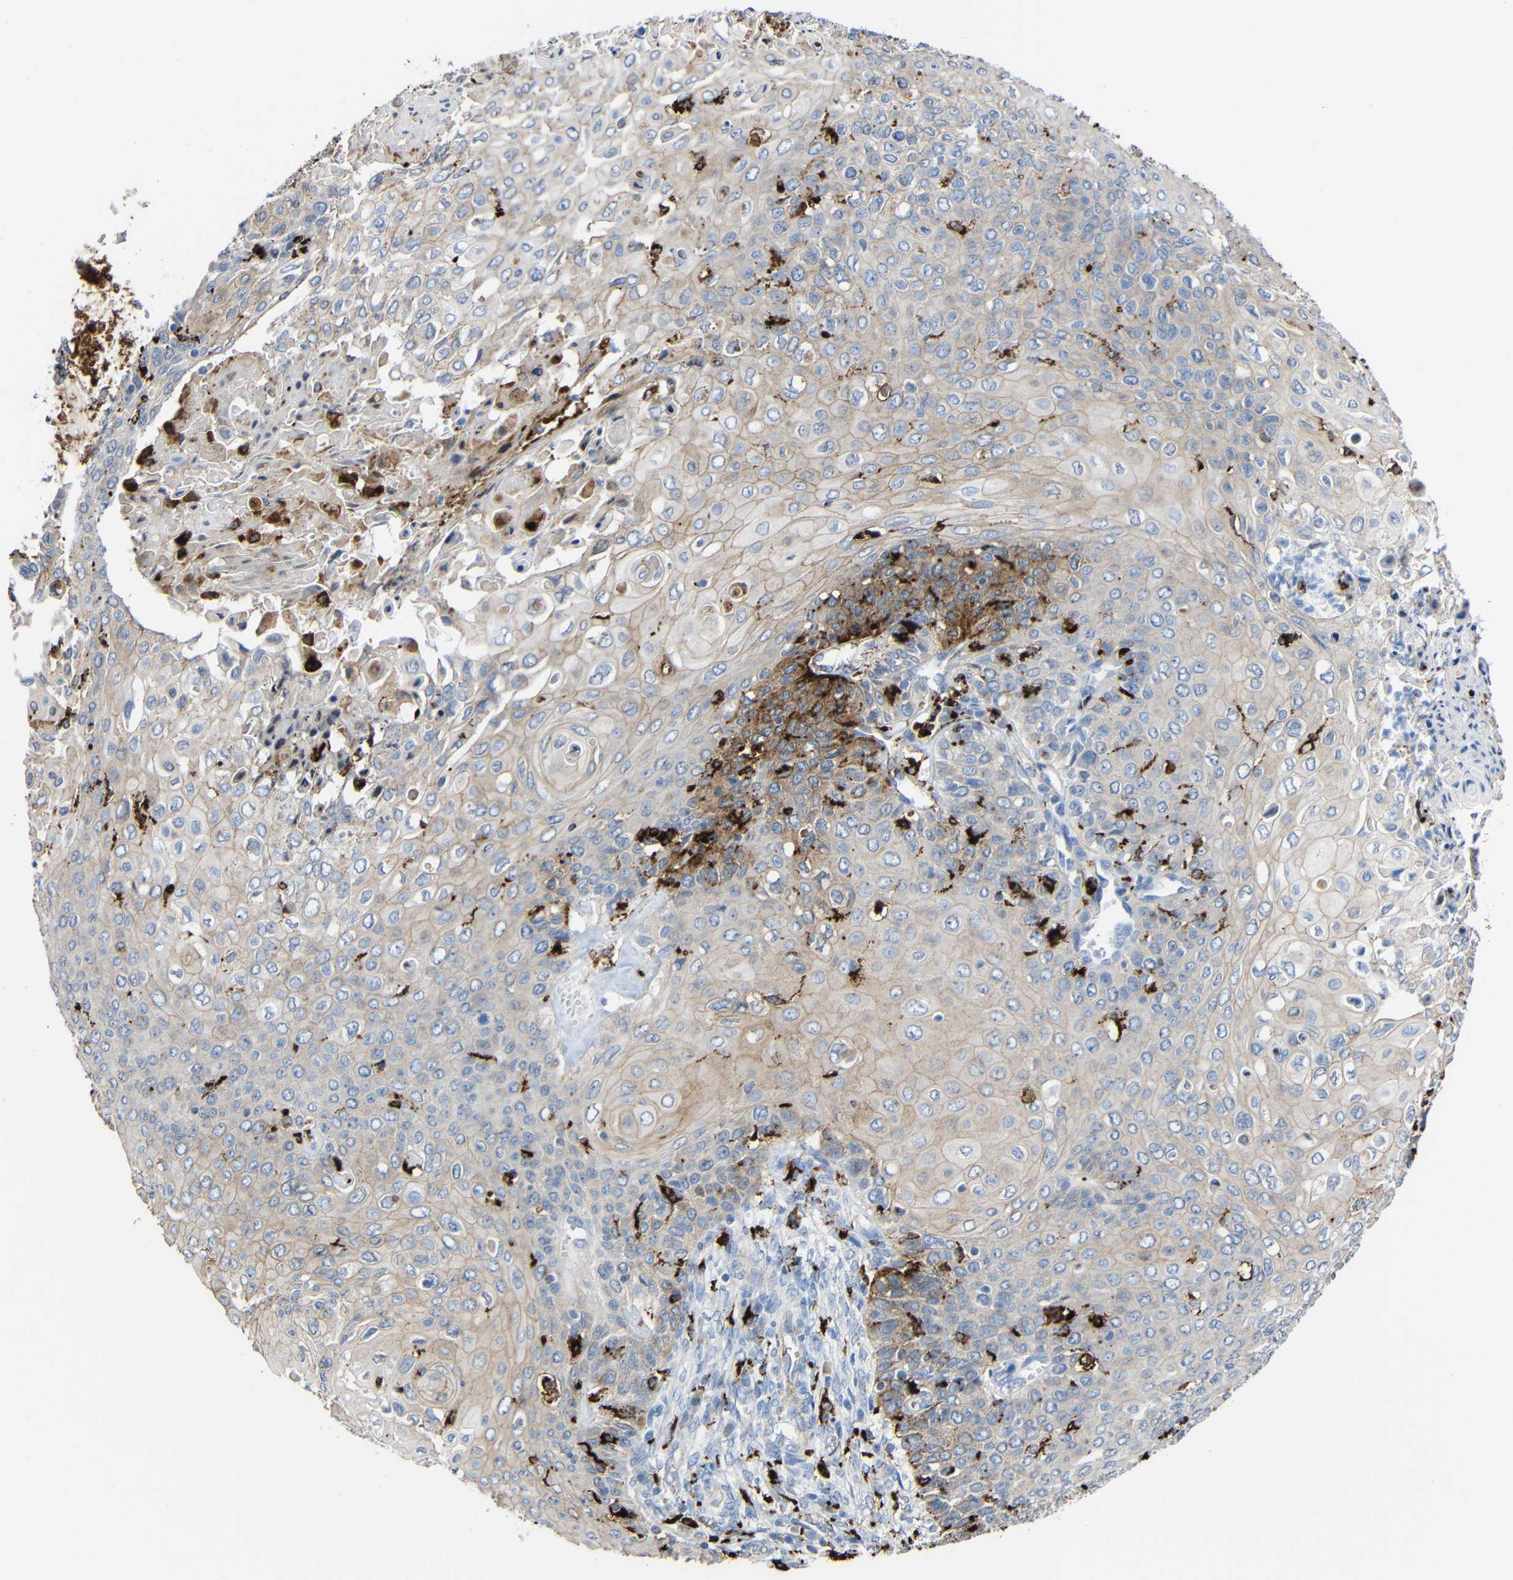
{"staining": {"intensity": "moderate", "quantity": ">75%", "location": "cytoplasmic/membranous"}, "tissue": "cervical cancer", "cell_type": "Tumor cells", "image_type": "cancer", "snomed": [{"axis": "morphology", "description": "Squamous cell carcinoma, NOS"}, {"axis": "topography", "description": "Cervix"}], "caption": "This micrograph displays immunohistochemistry (IHC) staining of human cervical cancer (squamous cell carcinoma), with medium moderate cytoplasmic/membranous positivity in approximately >75% of tumor cells.", "gene": "HLA-DMA", "patient": {"sex": "female", "age": 39}}